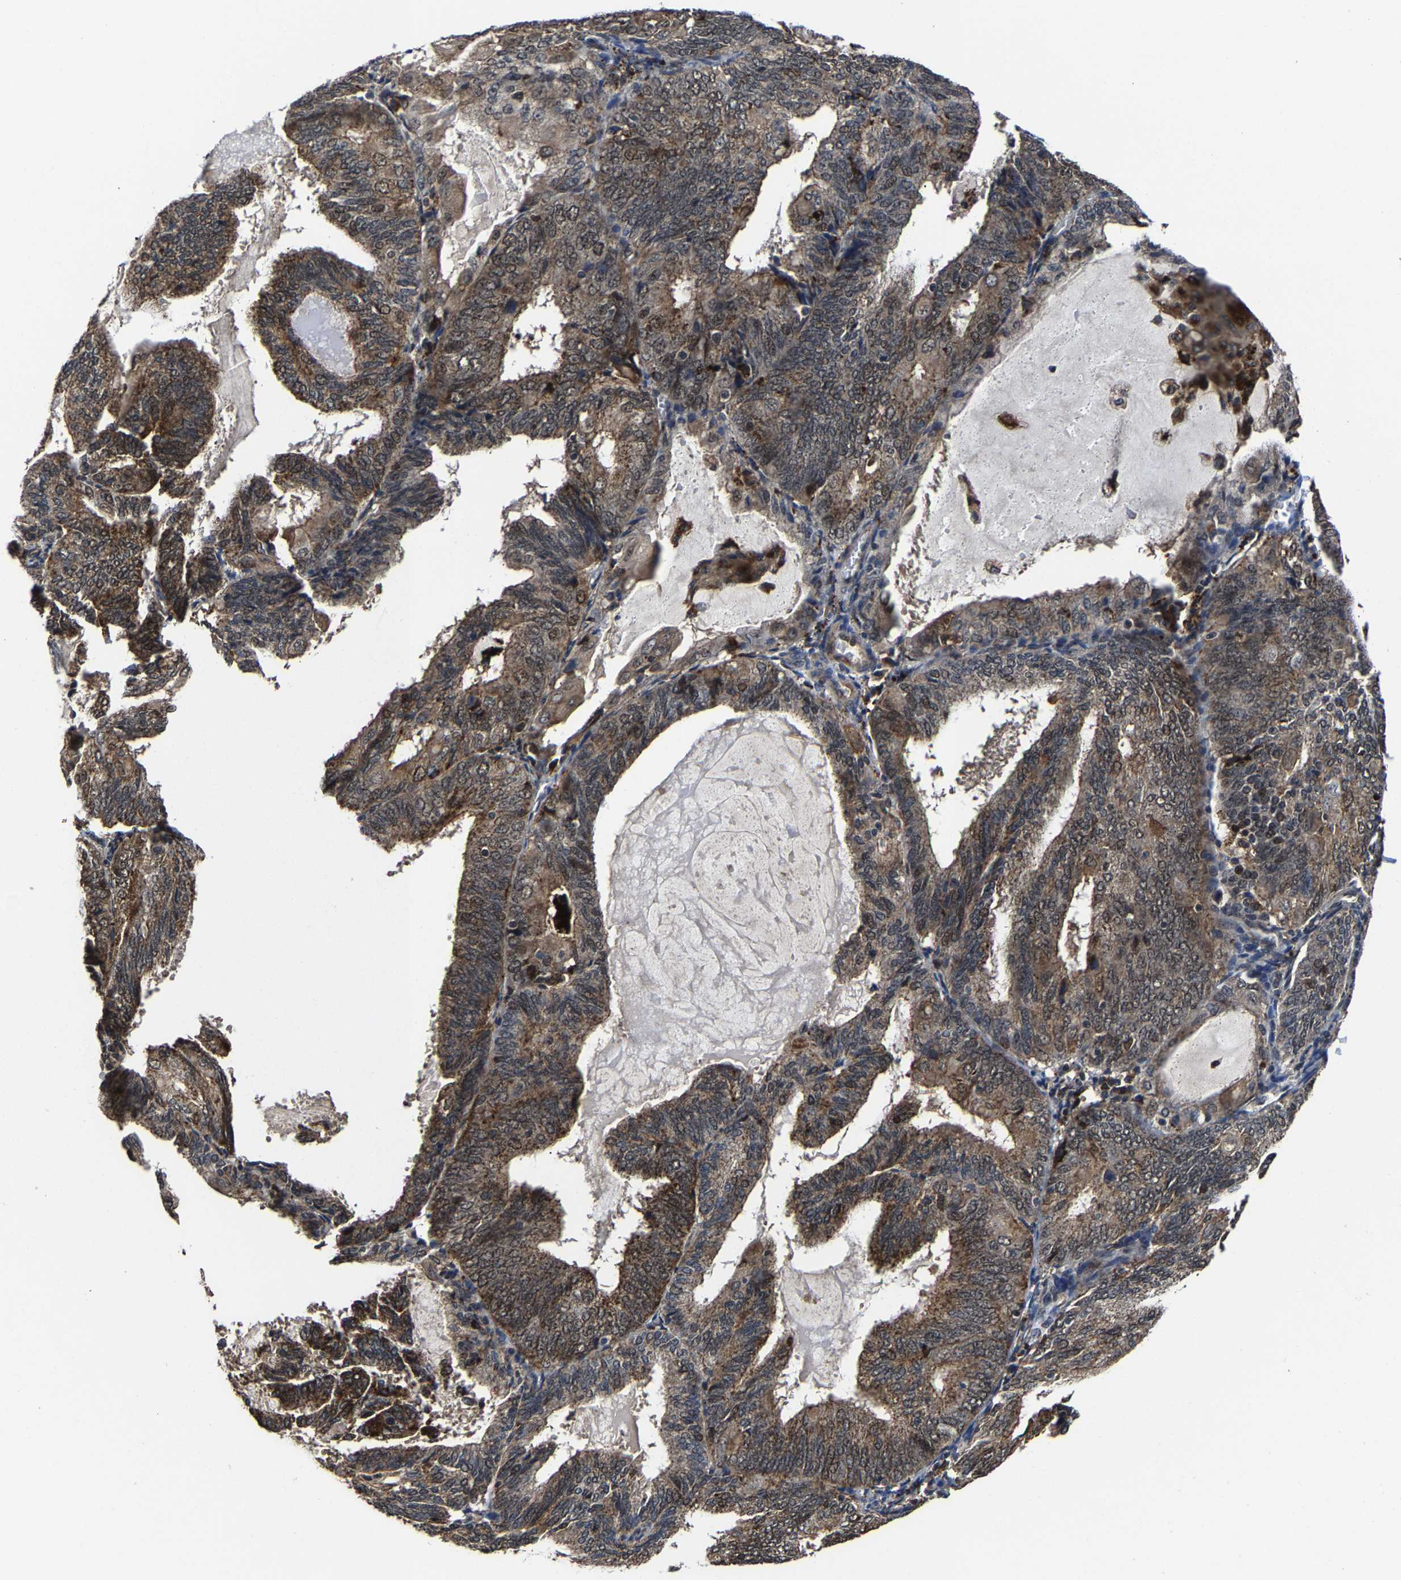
{"staining": {"intensity": "strong", "quantity": ">75%", "location": "cytoplasmic/membranous,nuclear"}, "tissue": "endometrial cancer", "cell_type": "Tumor cells", "image_type": "cancer", "snomed": [{"axis": "morphology", "description": "Adenocarcinoma, NOS"}, {"axis": "topography", "description": "Endometrium"}], "caption": "Protein expression analysis of human endometrial cancer (adenocarcinoma) reveals strong cytoplasmic/membranous and nuclear expression in approximately >75% of tumor cells.", "gene": "ZCCHC7", "patient": {"sex": "female", "age": 81}}